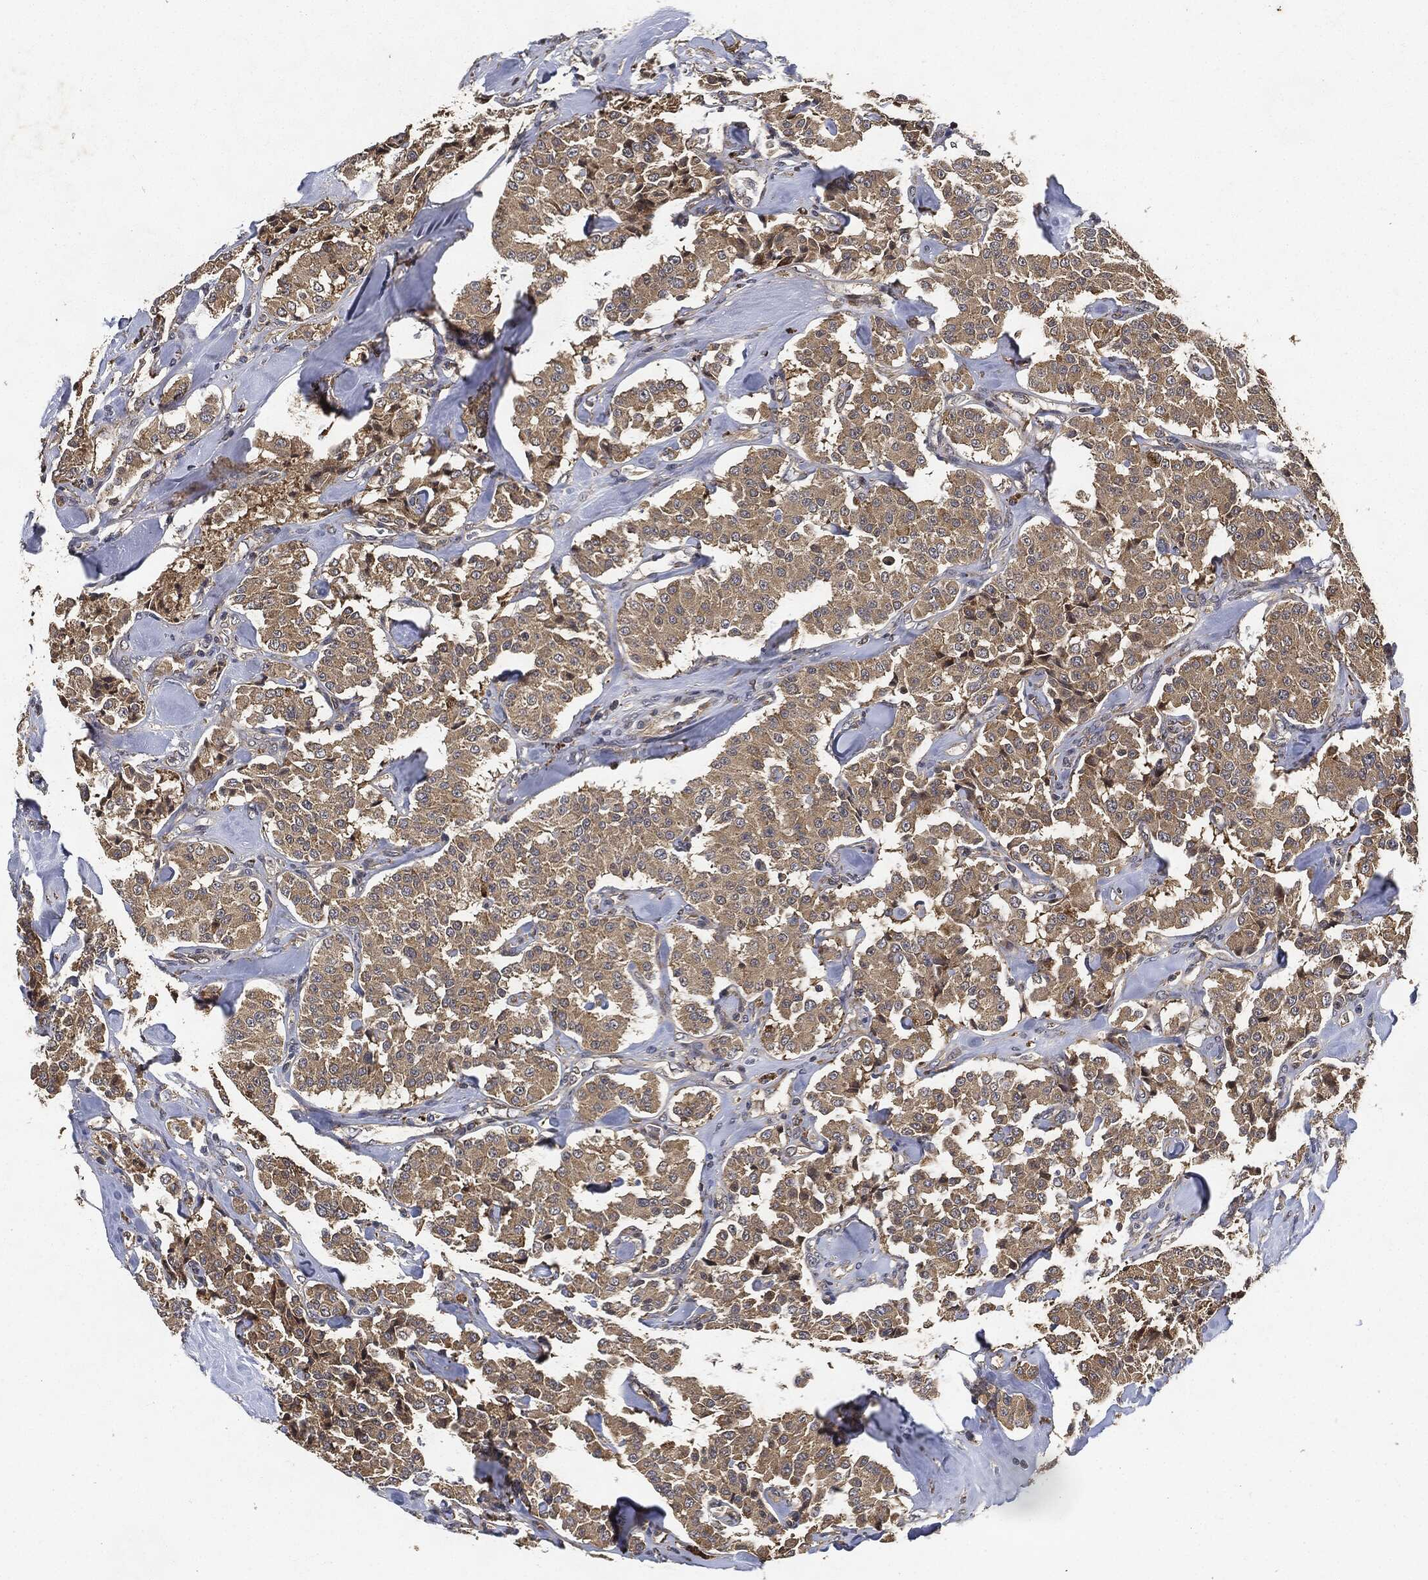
{"staining": {"intensity": "weak", "quantity": ">75%", "location": "cytoplasmic/membranous"}, "tissue": "carcinoid", "cell_type": "Tumor cells", "image_type": "cancer", "snomed": [{"axis": "morphology", "description": "Carcinoid, malignant, NOS"}, {"axis": "topography", "description": "Pancreas"}], "caption": "Carcinoid stained with DAB IHC exhibits low levels of weak cytoplasmic/membranous staining in about >75% of tumor cells.", "gene": "MLST8", "patient": {"sex": "male", "age": 41}}